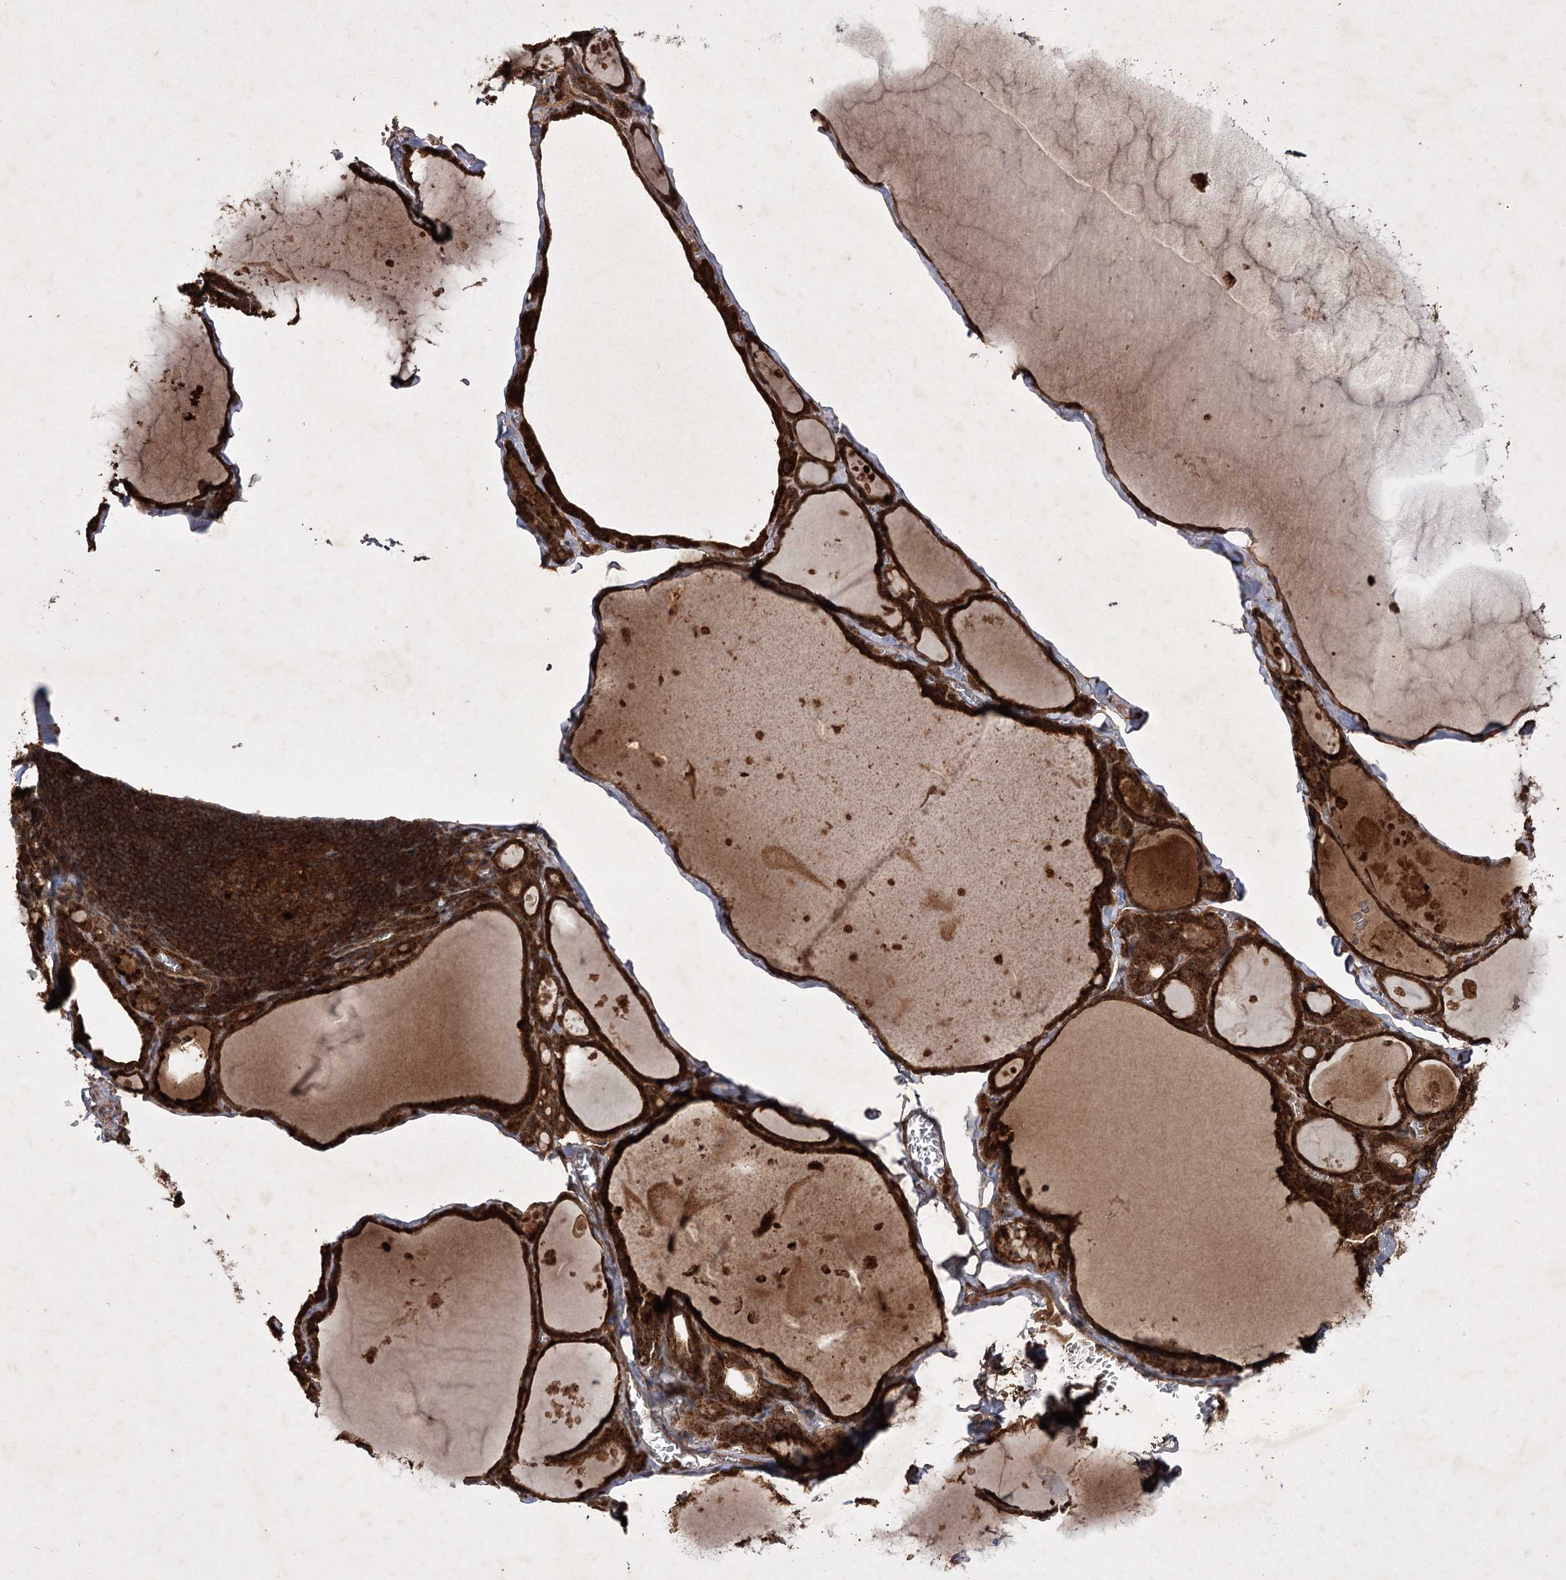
{"staining": {"intensity": "strong", "quantity": ">75%", "location": "cytoplasmic/membranous"}, "tissue": "thyroid gland", "cell_type": "Glandular cells", "image_type": "normal", "snomed": [{"axis": "morphology", "description": "Normal tissue, NOS"}, {"axis": "topography", "description": "Thyroid gland"}], "caption": "Immunohistochemical staining of benign human thyroid gland shows high levels of strong cytoplasmic/membranous positivity in about >75% of glandular cells. Nuclei are stained in blue.", "gene": "DNAJC13", "patient": {"sex": "male", "age": 56}}